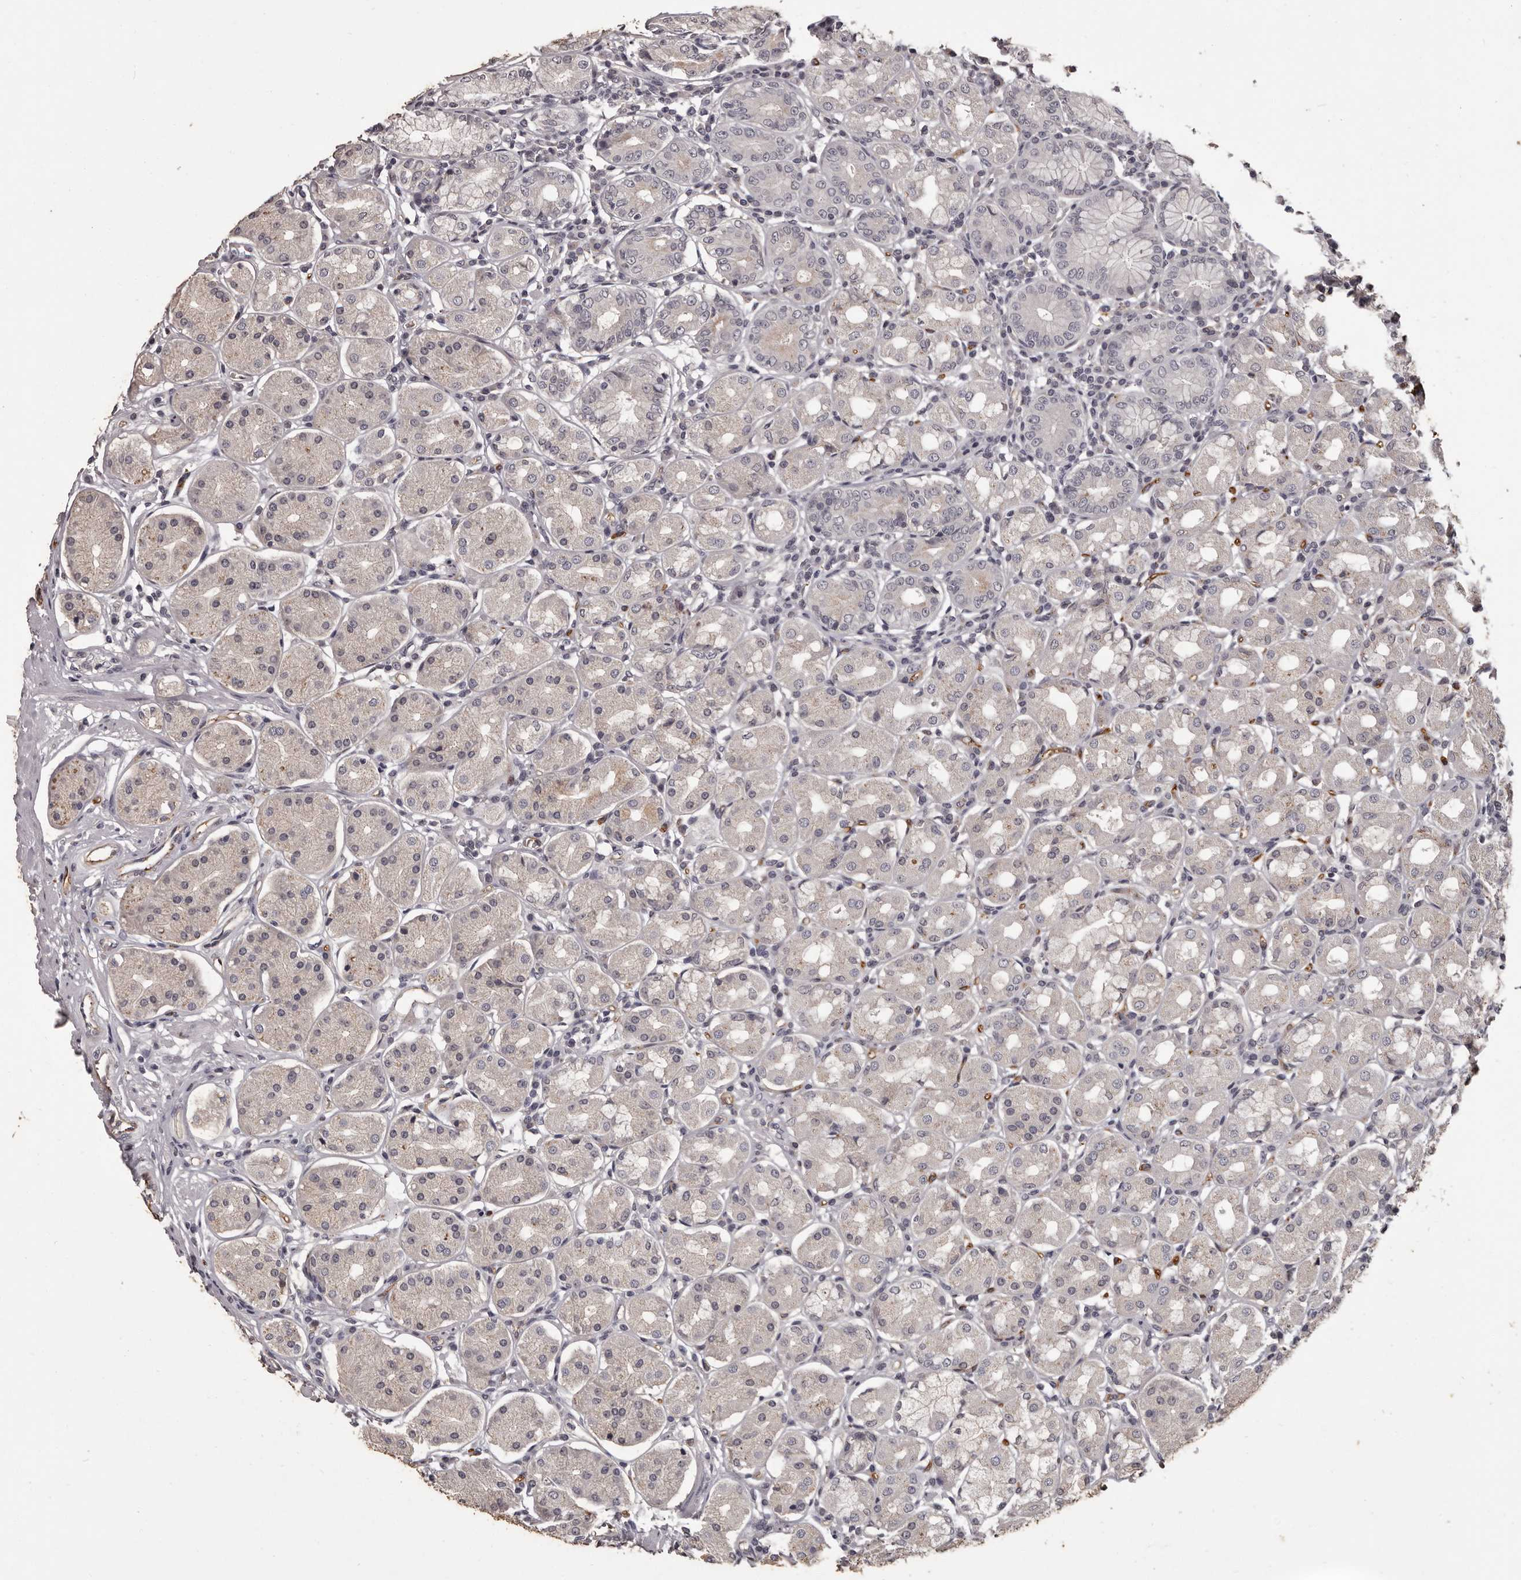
{"staining": {"intensity": "negative", "quantity": "none", "location": "none"}, "tissue": "stomach", "cell_type": "Glandular cells", "image_type": "normal", "snomed": [{"axis": "morphology", "description": "Normal tissue, NOS"}, {"axis": "topography", "description": "Stomach"}, {"axis": "topography", "description": "Stomach, lower"}], "caption": "DAB immunohistochemical staining of benign stomach demonstrates no significant staining in glandular cells.", "gene": "GPR78", "patient": {"sex": "female", "age": 56}}